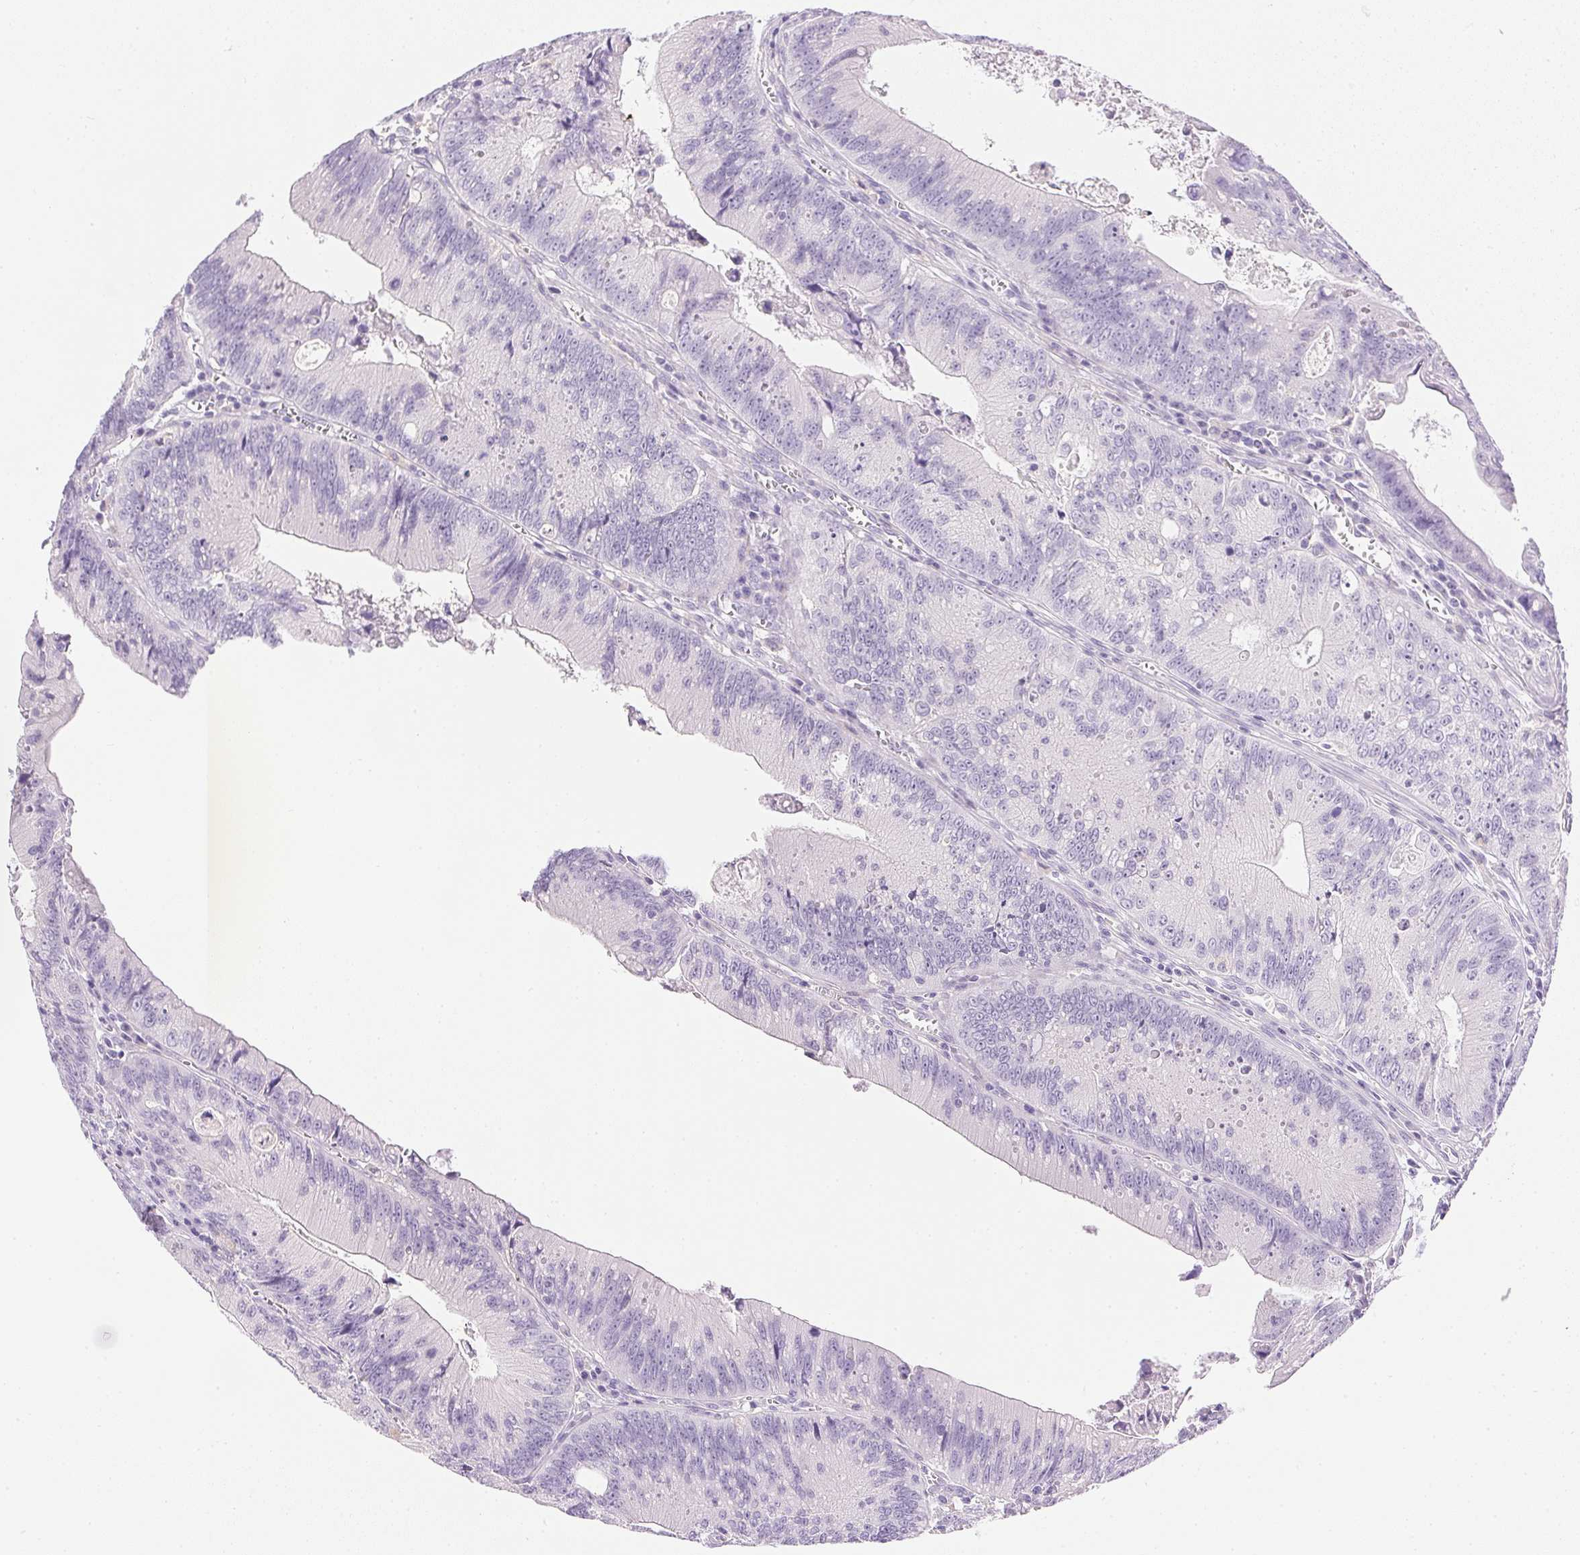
{"staining": {"intensity": "negative", "quantity": "none", "location": "none"}, "tissue": "colorectal cancer", "cell_type": "Tumor cells", "image_type": "cancer", "snomed": [{"axis": "morphology", "description": "Adenocarcinoma, NOS"}, {"axis": "topography", "description": "Rectum"}], "caption": "DAB immunohistochemical staining of adenocarcinoma (colorectal) exhibits no significant expression in tumor cells.", "gene": "ATP6V1G3", "patient": {"sex": "female", "age": 81}}